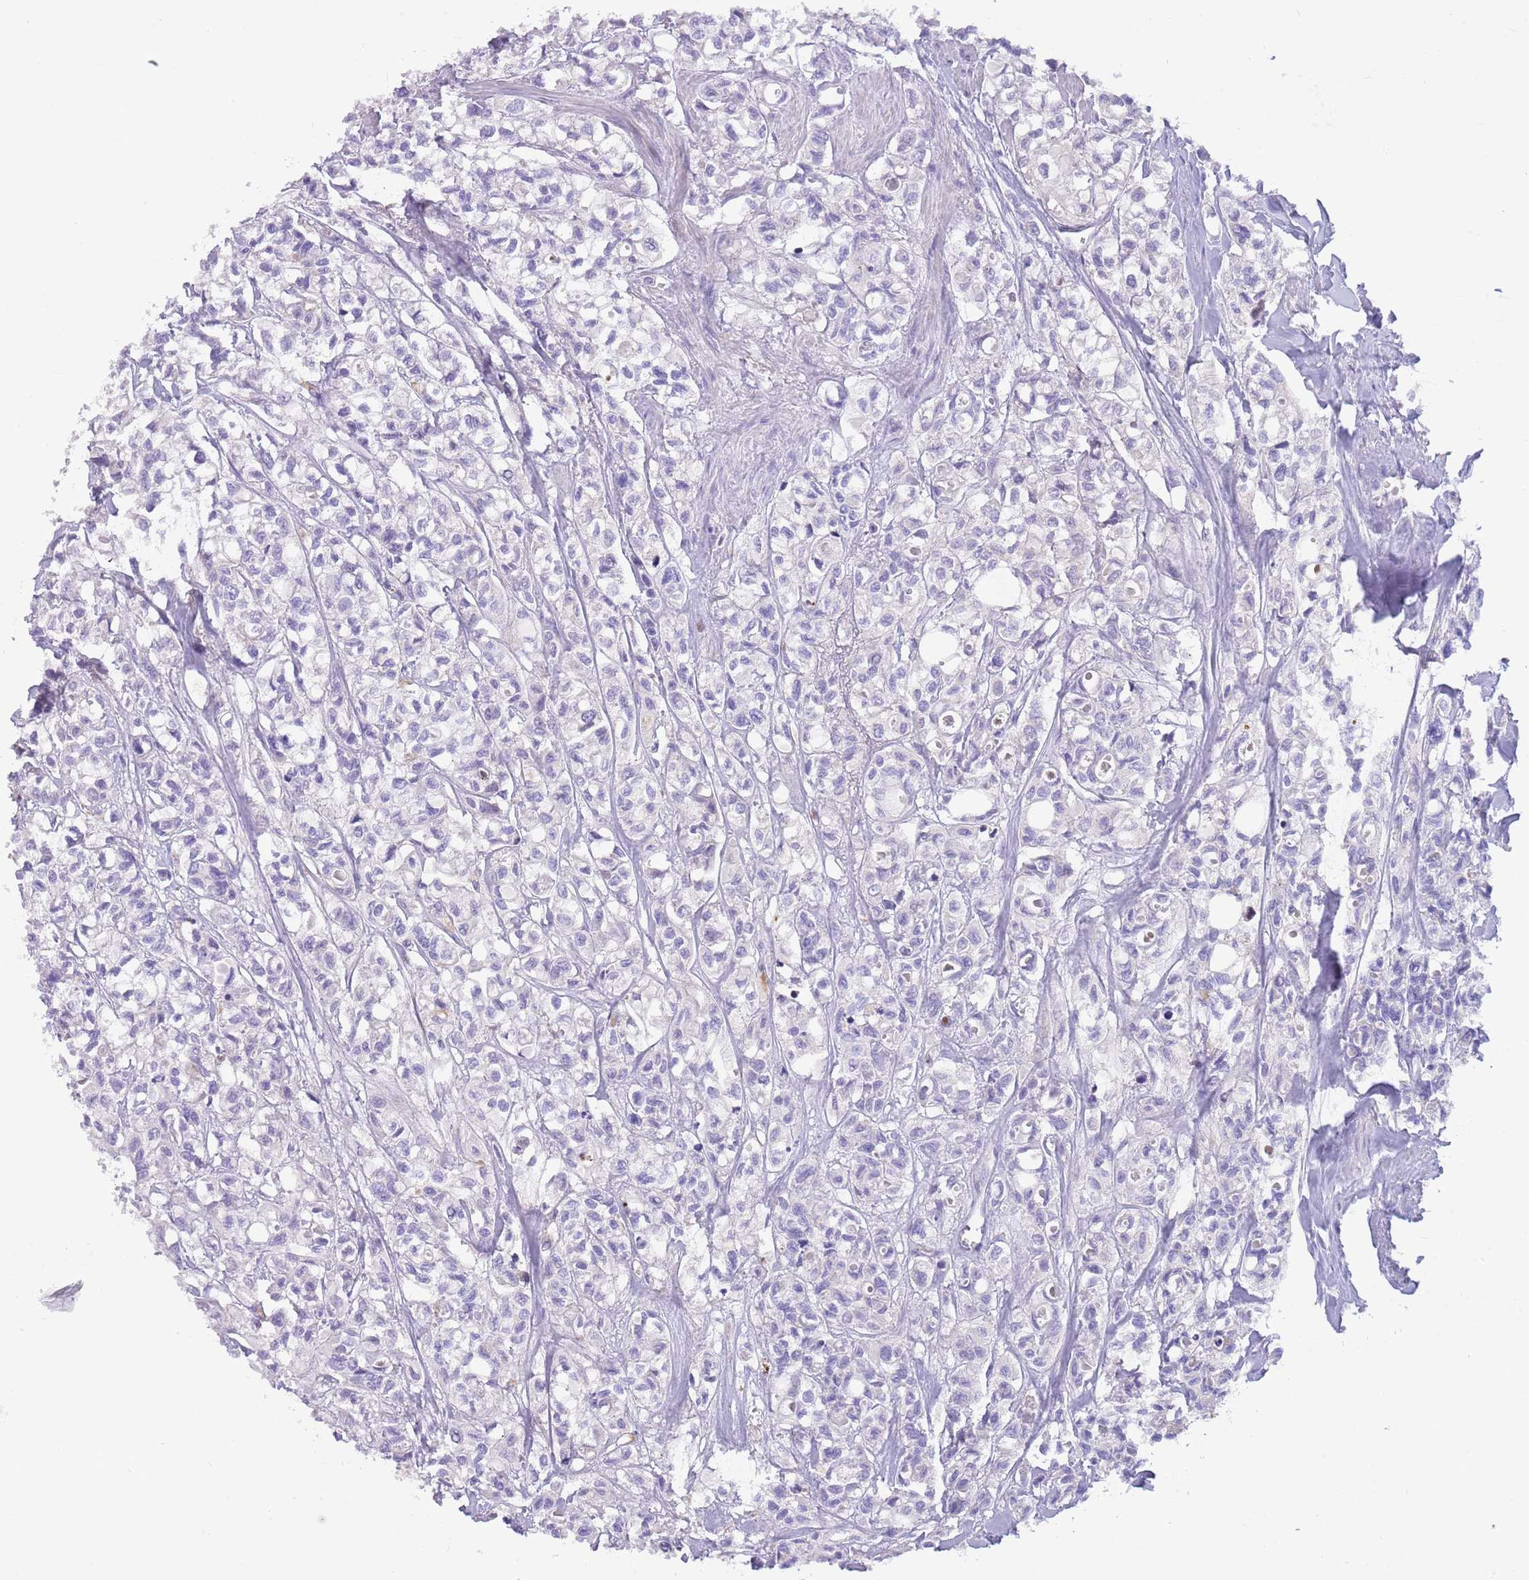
{"staining": {"intensity": "negative", "quantity": "none", "location": "none"}, "tissue": "urothelial cancer", "cell_type": "Tumor cells", "image_type": "cancer", "snomed": [{"axis": "morphology", "description": "Urothelial carcinoma, High grade"}, {"axis": "topography", "description": "Urinary bladder"}], "caption": "High-grade urothelial carcinoma was stained to show a protein in brown. There is no significant positivity in tumor cells.", "gene": "DDHD1", "patient": {"sex": "male", "age": 67}}